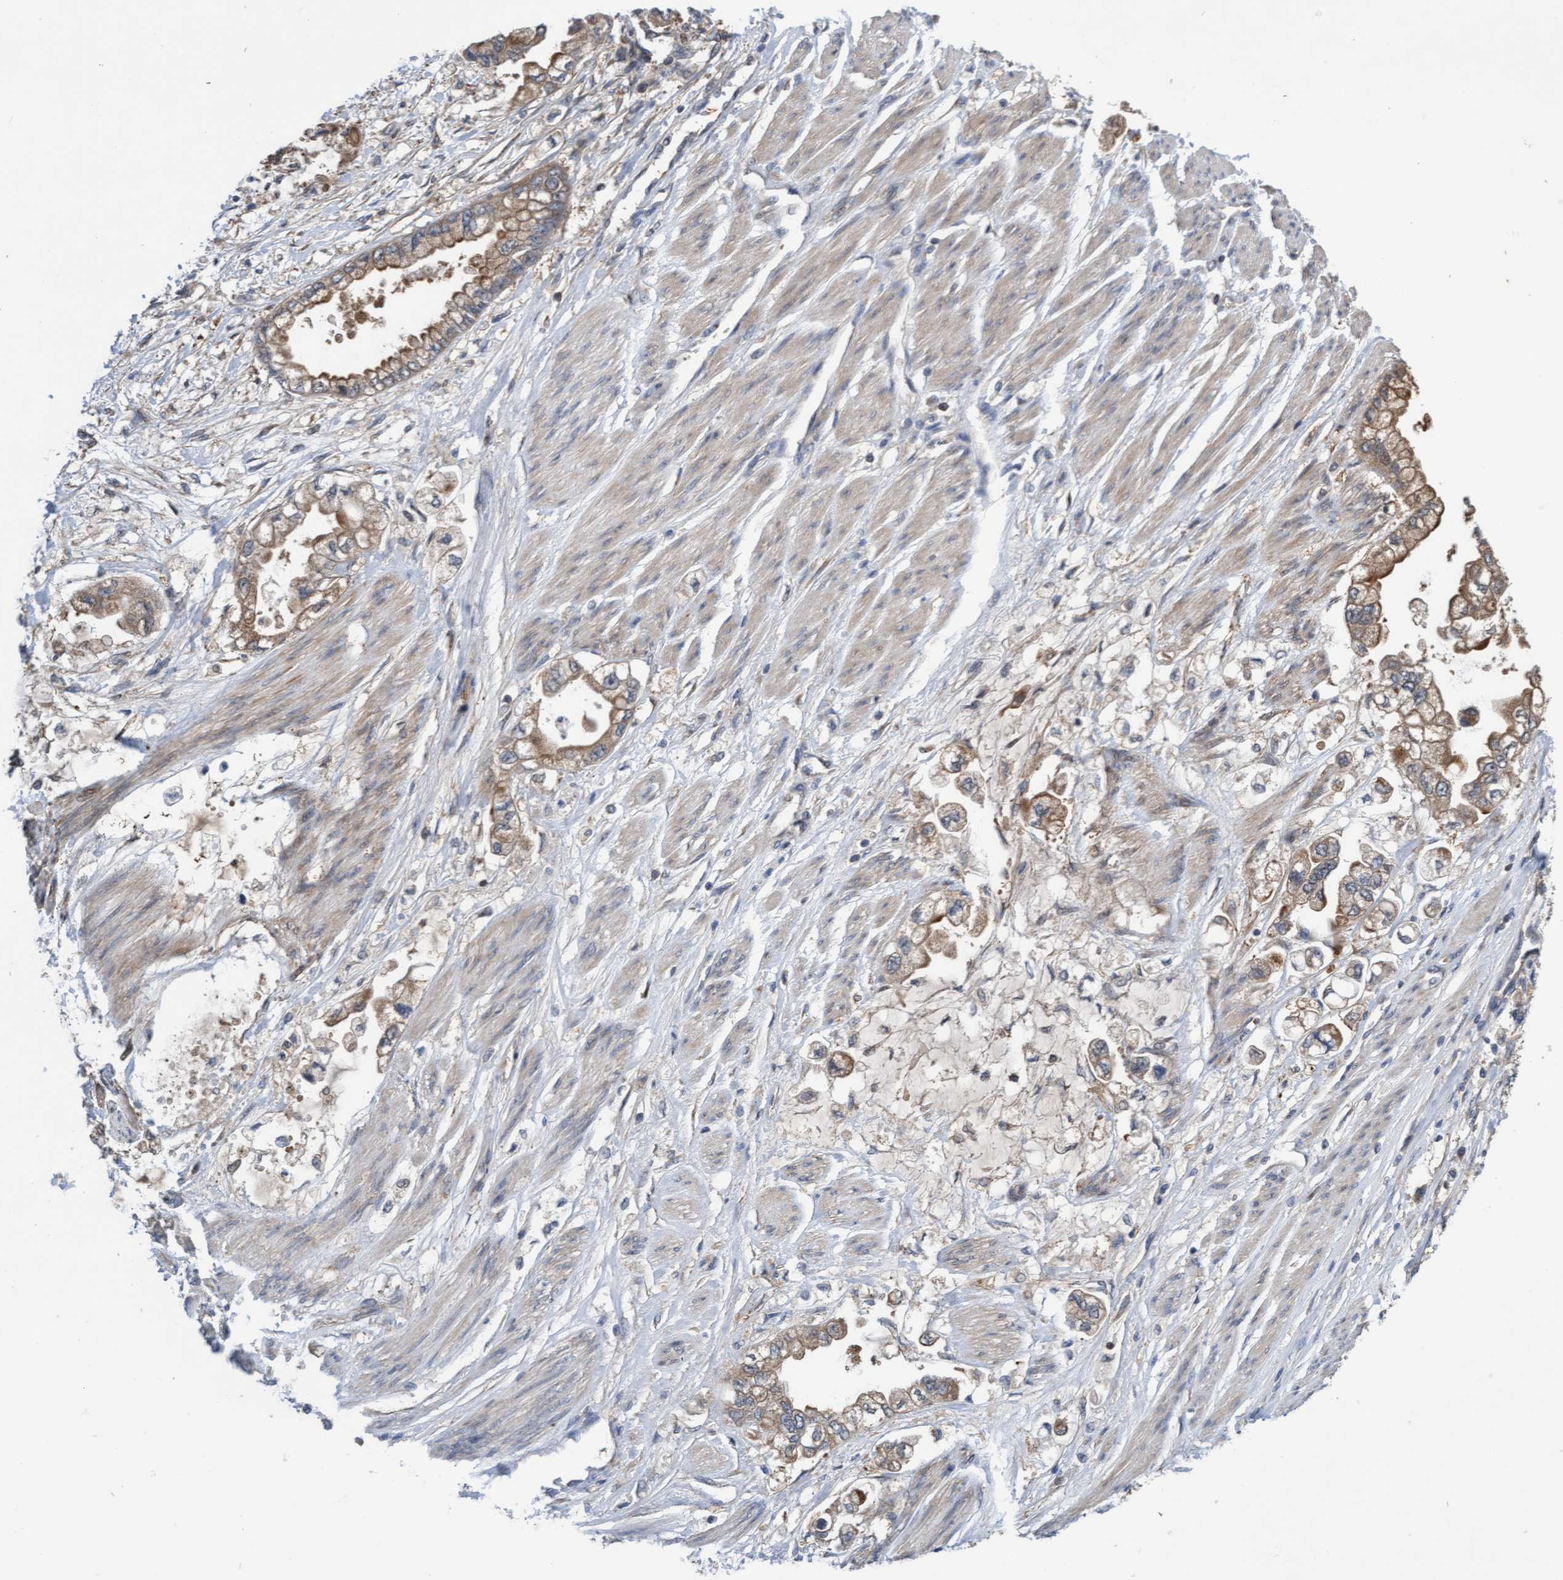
{"staining": {"intensity": "weak", "quantity": ">75%", "location": "cytoplasmic/membranous"}, "tissue": "stomach cancer", "cell_type": "Tumor cells", "image_type": "cancer", "snomed": [{"axis": "morphology", "description": "Normal tissue, NOS"}, {"axis": "morphology", "description": "Adenocarcinoma, NOS"}, {"axis": "topography", "description": "Stomach"}], "caption": "Weak cytoplasmic/membranous expression is appreciated in approximately >75% of tumor cells in stomach cancer (adenocarcinoma).", "gene": "ITFG1", "patient": {"sex": "male", "age": 62}}